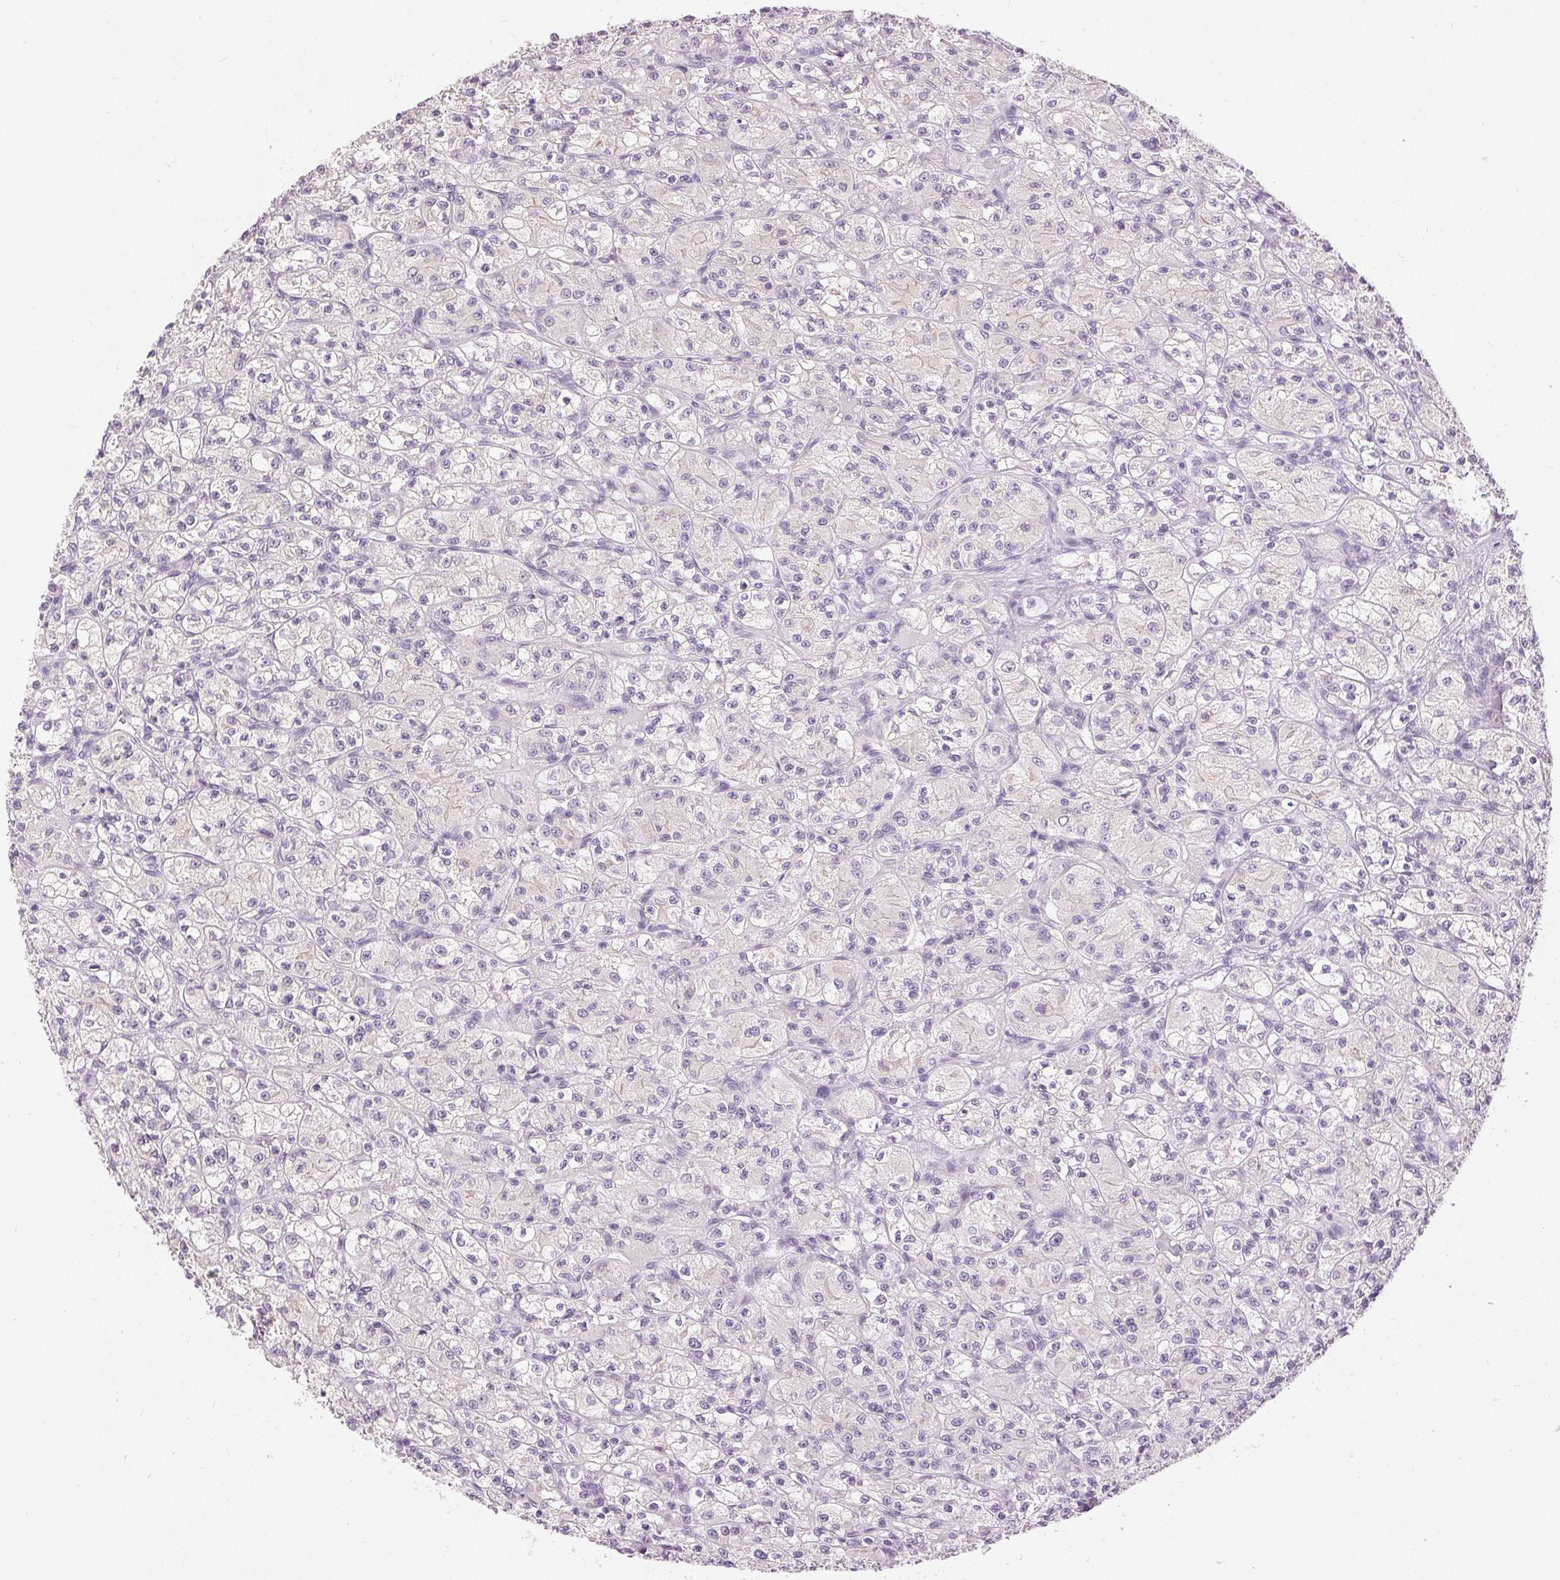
{"staining": {"intensity": "negative", "quantity": "none", "location": "none"}, "tissue": "renal cancer", "cell_type": "Tumor cells", "image_type": "cancer", "snomed": [{"axis": "morphology", "description": "Adenocarcinoma, NOS"}, {"axis": "topography", "description": "Kidney"}], "caption": "Immunohistochemistry (IHC) photomicrograph of human renal cancer (adenocarcinoma) stained for a protein (brown), which demonstrates no staining in tumor cells.", "gene": "DSG3", "patient": {"sex": "female", "age": 70}}